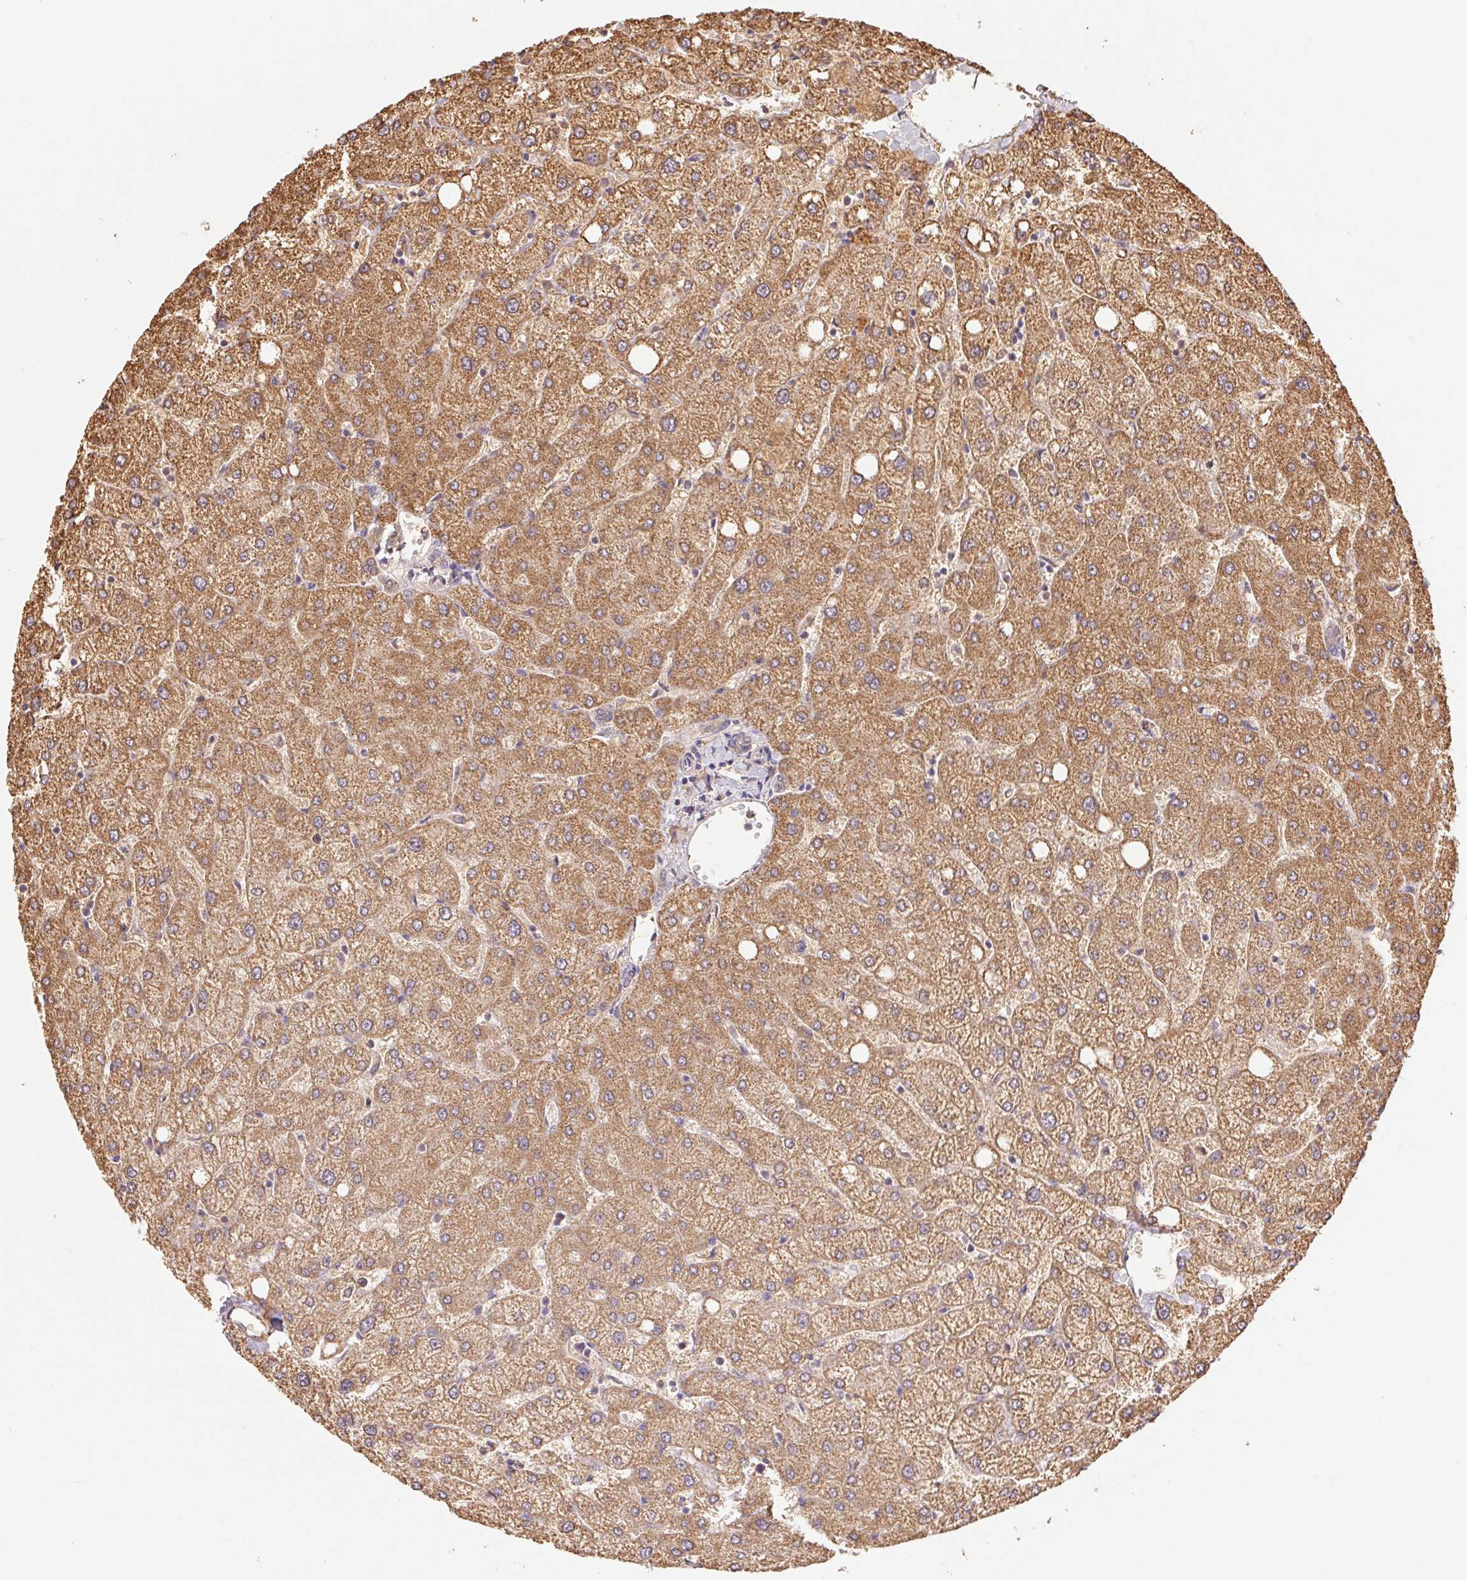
{"staining": {"intensity": "negative", "quantity": "none", "location": "none"}, "tissue": "liver", "cell_type": "Cholangiocytes", "image_type": "normal", "snomed": [{"axis": "morphology", "description": "Normal tissue, NOS"}, {"axis": "topography", "description": "Liver"}], "caption": "This is an immunohistochemistry (IHC) micrograph of benign liver. There is no staining in cholangiocytes.", "gene": "RAB11A", "patient": {"sex": "female", "age": 54}}